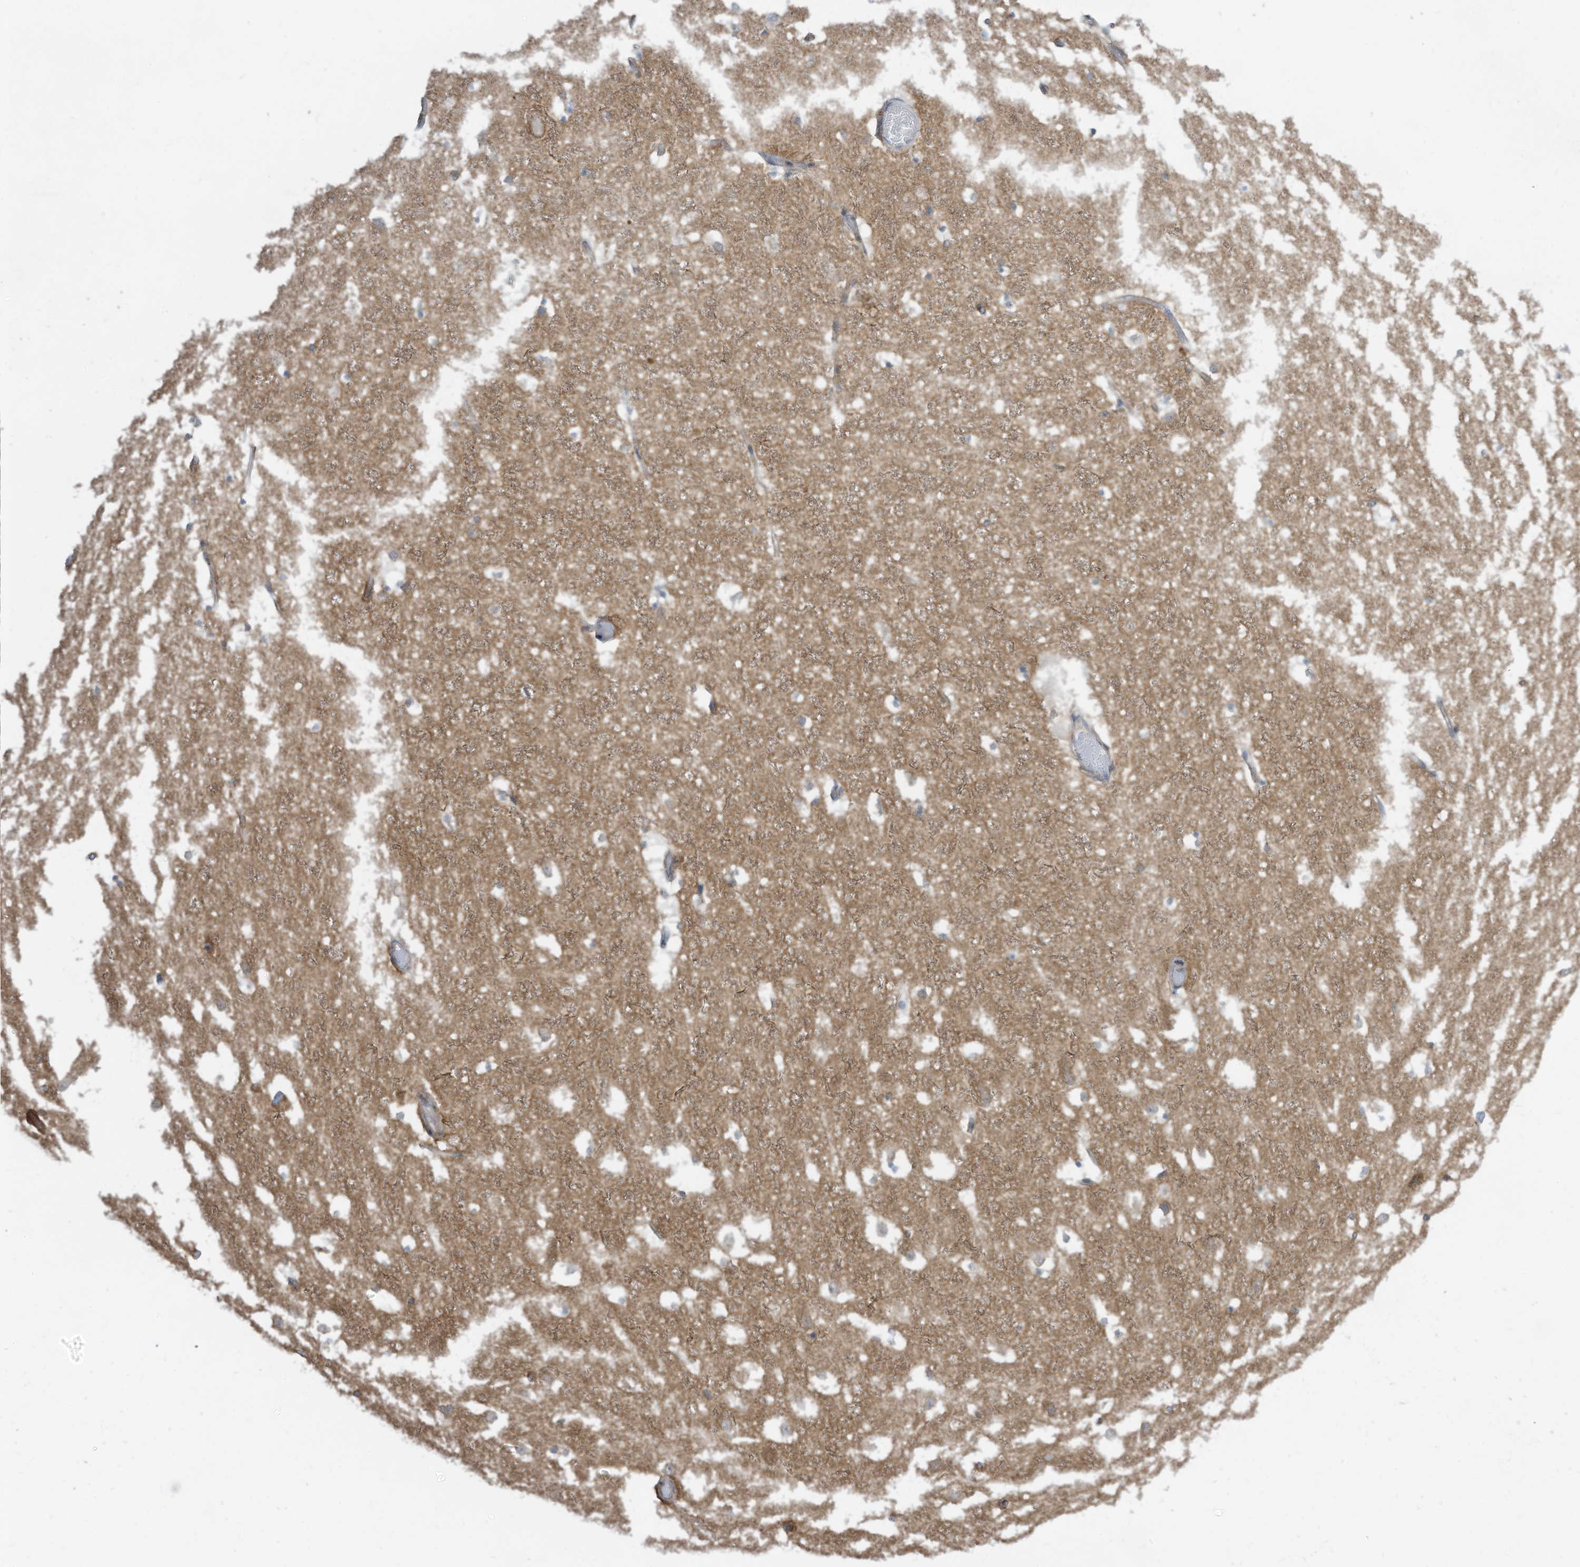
{"staining": {"intensity": "weak", "quantity": "<25%", "location": "cytoplasmic/membranous"}, "tissue": "hippocampus", "cell_type": "Glial cells", "image_type": "normal", "snomed": [{"axis": "morphology", "description": "Normal tissue, NOS"}, {"axis": "topography", "description": "Hippocampus"}], "caption": "Hippocampus stained for a protein using immunohistochemistry (IHC) shows no positivity glial cells.", "gene": "DZIP3", "patient": {"sex": "female", "age": 52}}